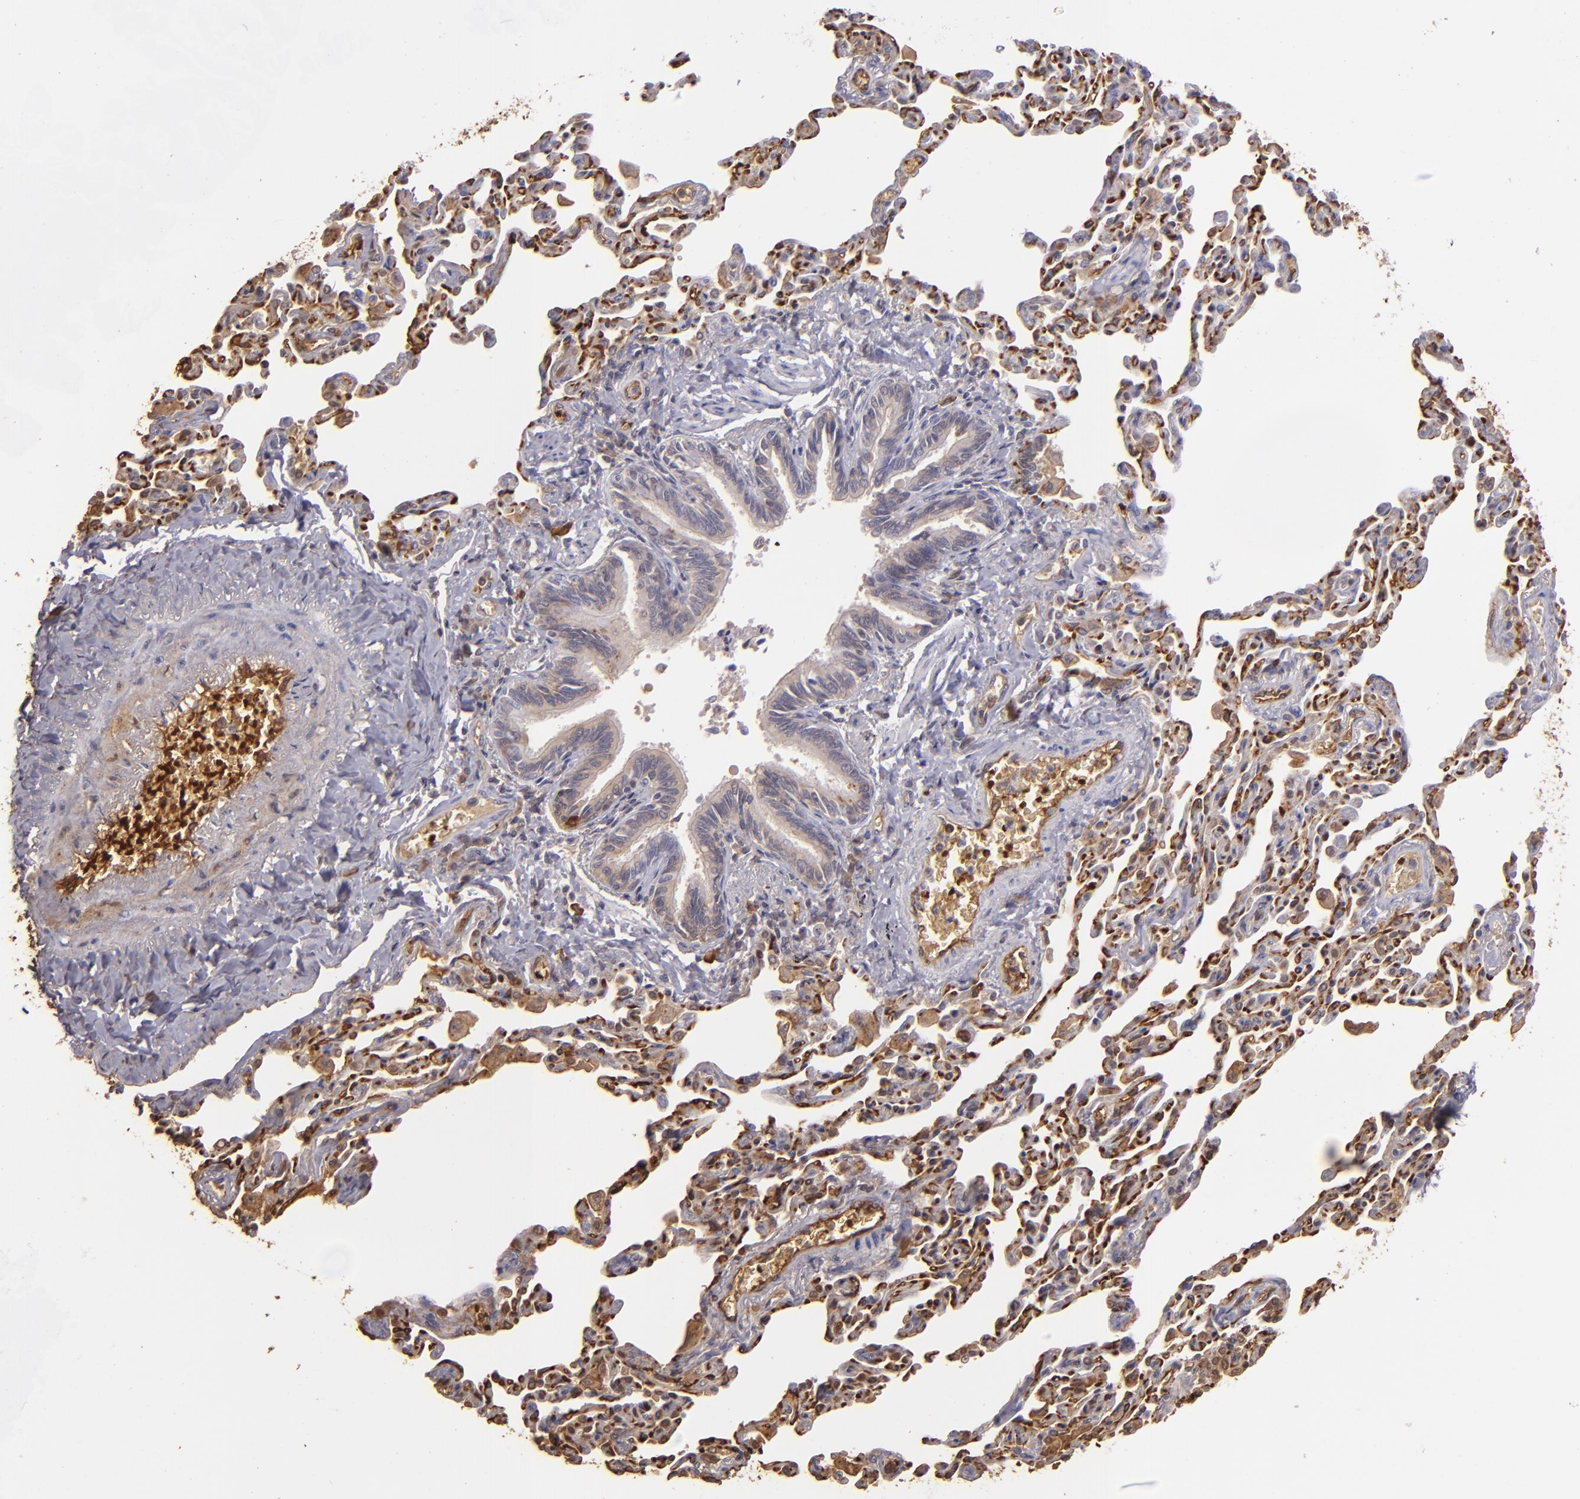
{"staining": {"intensity": "weak", "quantity": ">75%", "location": "cytoplasmic/membranous"}, "tissue": "bronchus", "cell_type": "Respiratory epithelial cells", "image_type": "normal", "snomed": [{"axis": "morphology", "description": "Normal tissue, NOS"}, {"axis": "topography", "description": "Lung"}], "caption": "DAB (3,3'-diaminobenzidine) immunohistochemical staining of unremarkable bronchus reveals weak cytoplasmic/membranous protein positivity in about >75% of respiratory epithelial cells.", "gene": "ACE", "patient": {"sex": "male", "age": 64}}